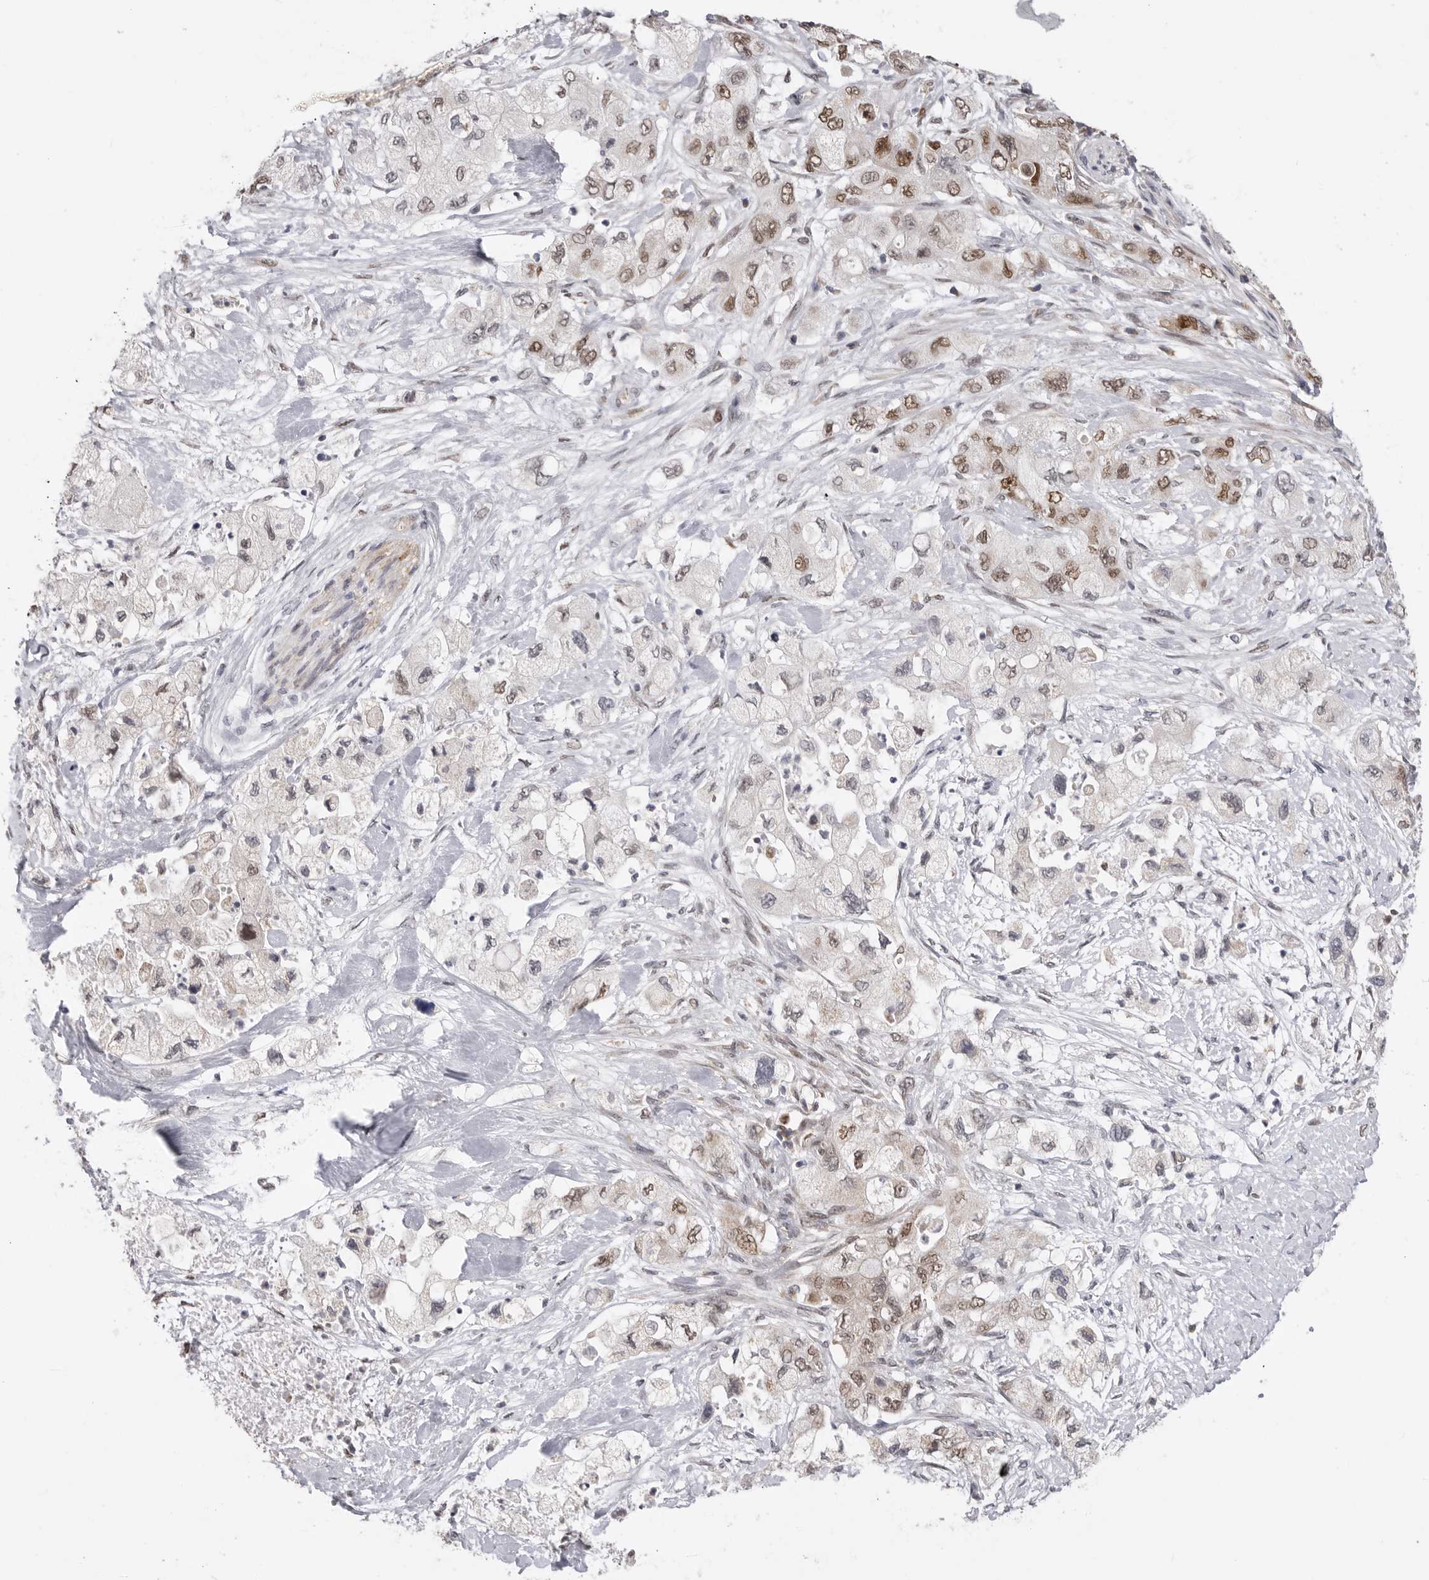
{"staining": {"intensity": "moderate", "quantity": "25%-75%", "location": "nuclear"}, "tissue": "pancreatic cancer", "cell_type": "Tumor cells", "image_type": "cancer", "snomed": [{"axis": "morphology", "description": "Adenocarcinoma, NOS"}, {"axis": "topography", "description": "Pancreas"}], "caption": "Brown immunohistochemical staining in adenocarcinoma (pancreatic) displays moderate nuclear positivity in approximately 25%-75% of tumor cells.", "gene": "SMARCC1", "patient": {"sex": "female", "age": 73}}